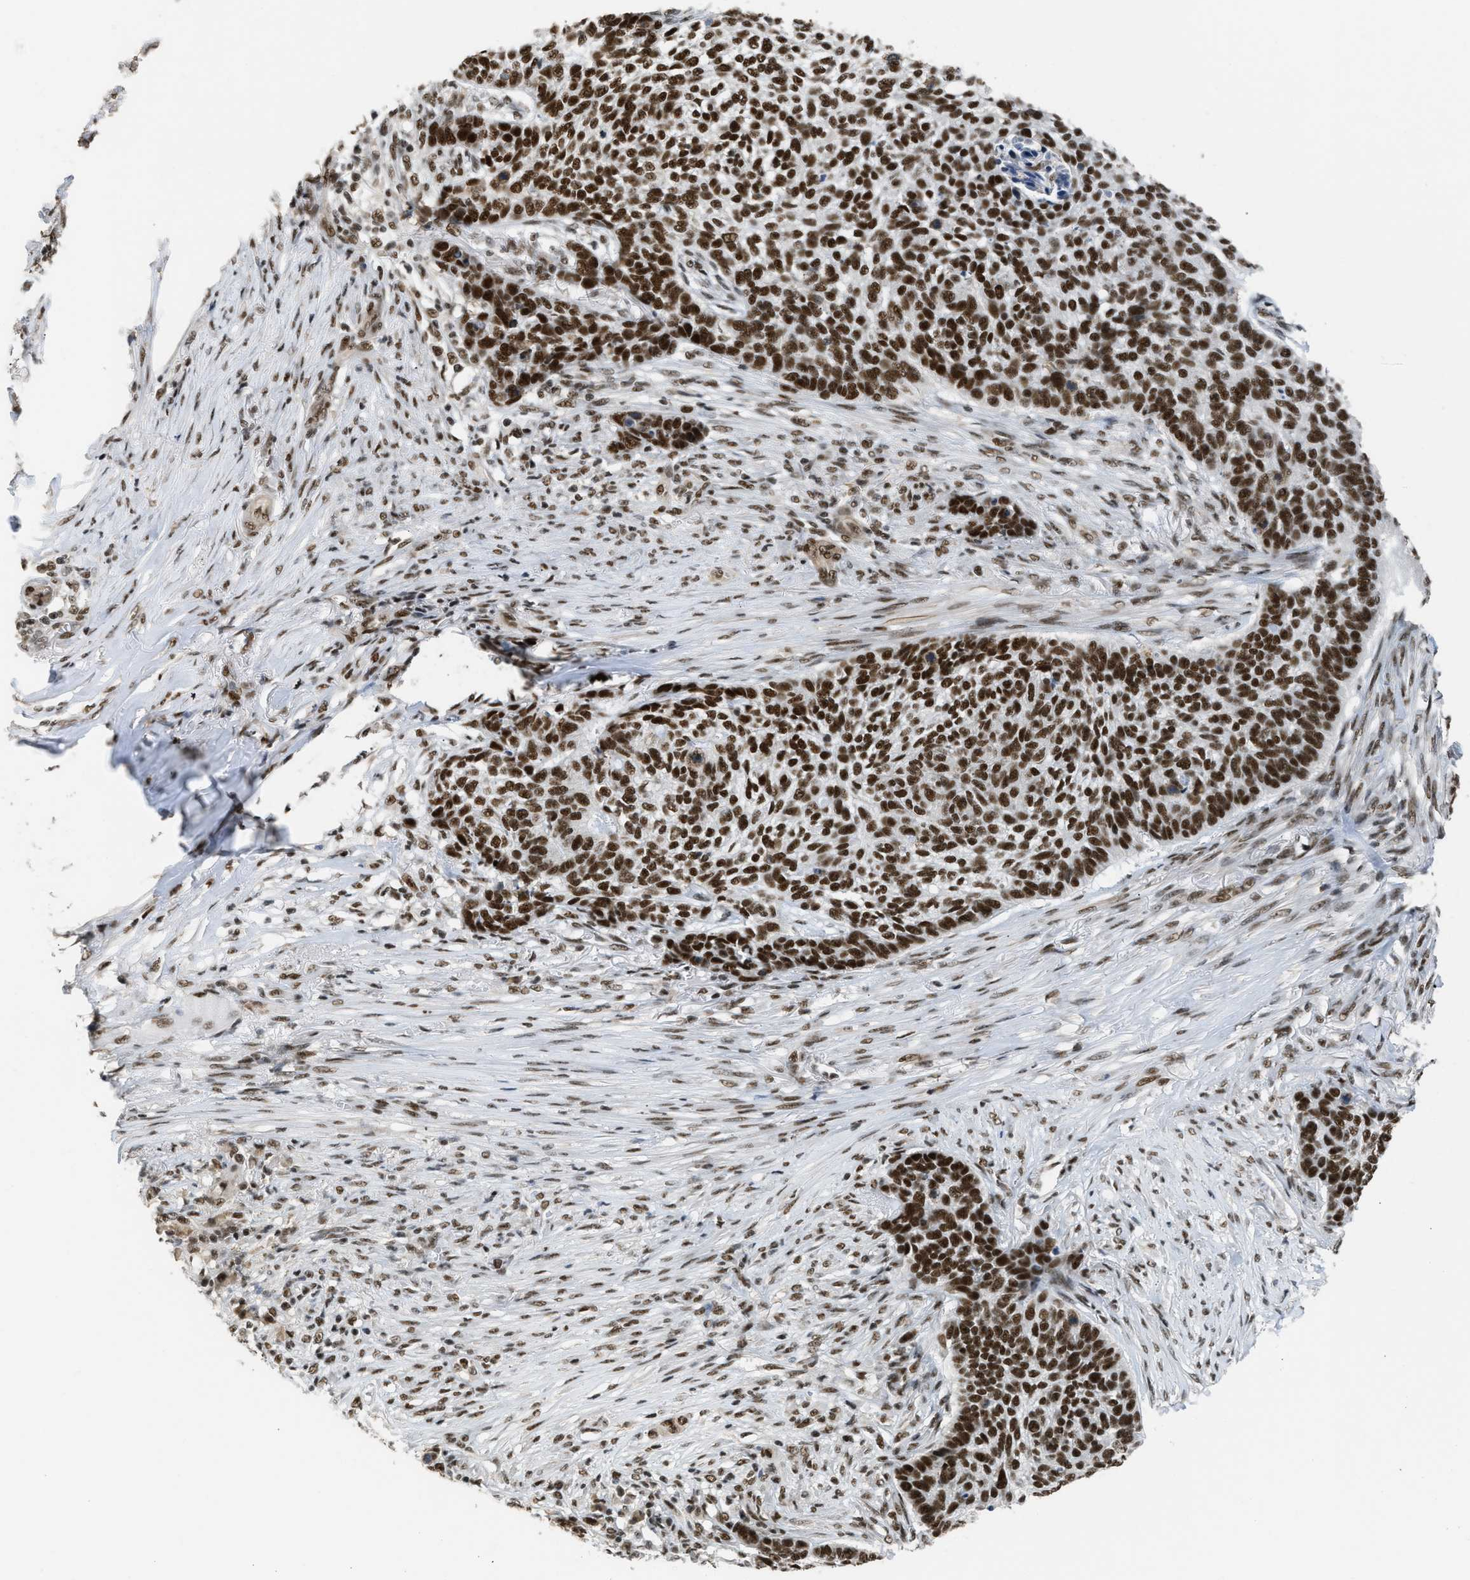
{"staining": {"intensity": "strong", "quantity": ">75%", "location": "nuclear"}, "tissue": "skin cancer", "cell_type": "Tumor cells", "image_type": "cancer", "snomed": [{"axis": "morphology", "description": "Basal cell carcinoma"}, {"axis": "topography", "description": "Skin"}], "caption": "Skin basal cell carcinoma stained with DAB immunohistochemistry (IHC) displays high levels of strong nuclear positivity in about >75% of tumor cells.", "gene": "SCAF4", "patient": {"sex": "male", "age": 85}}